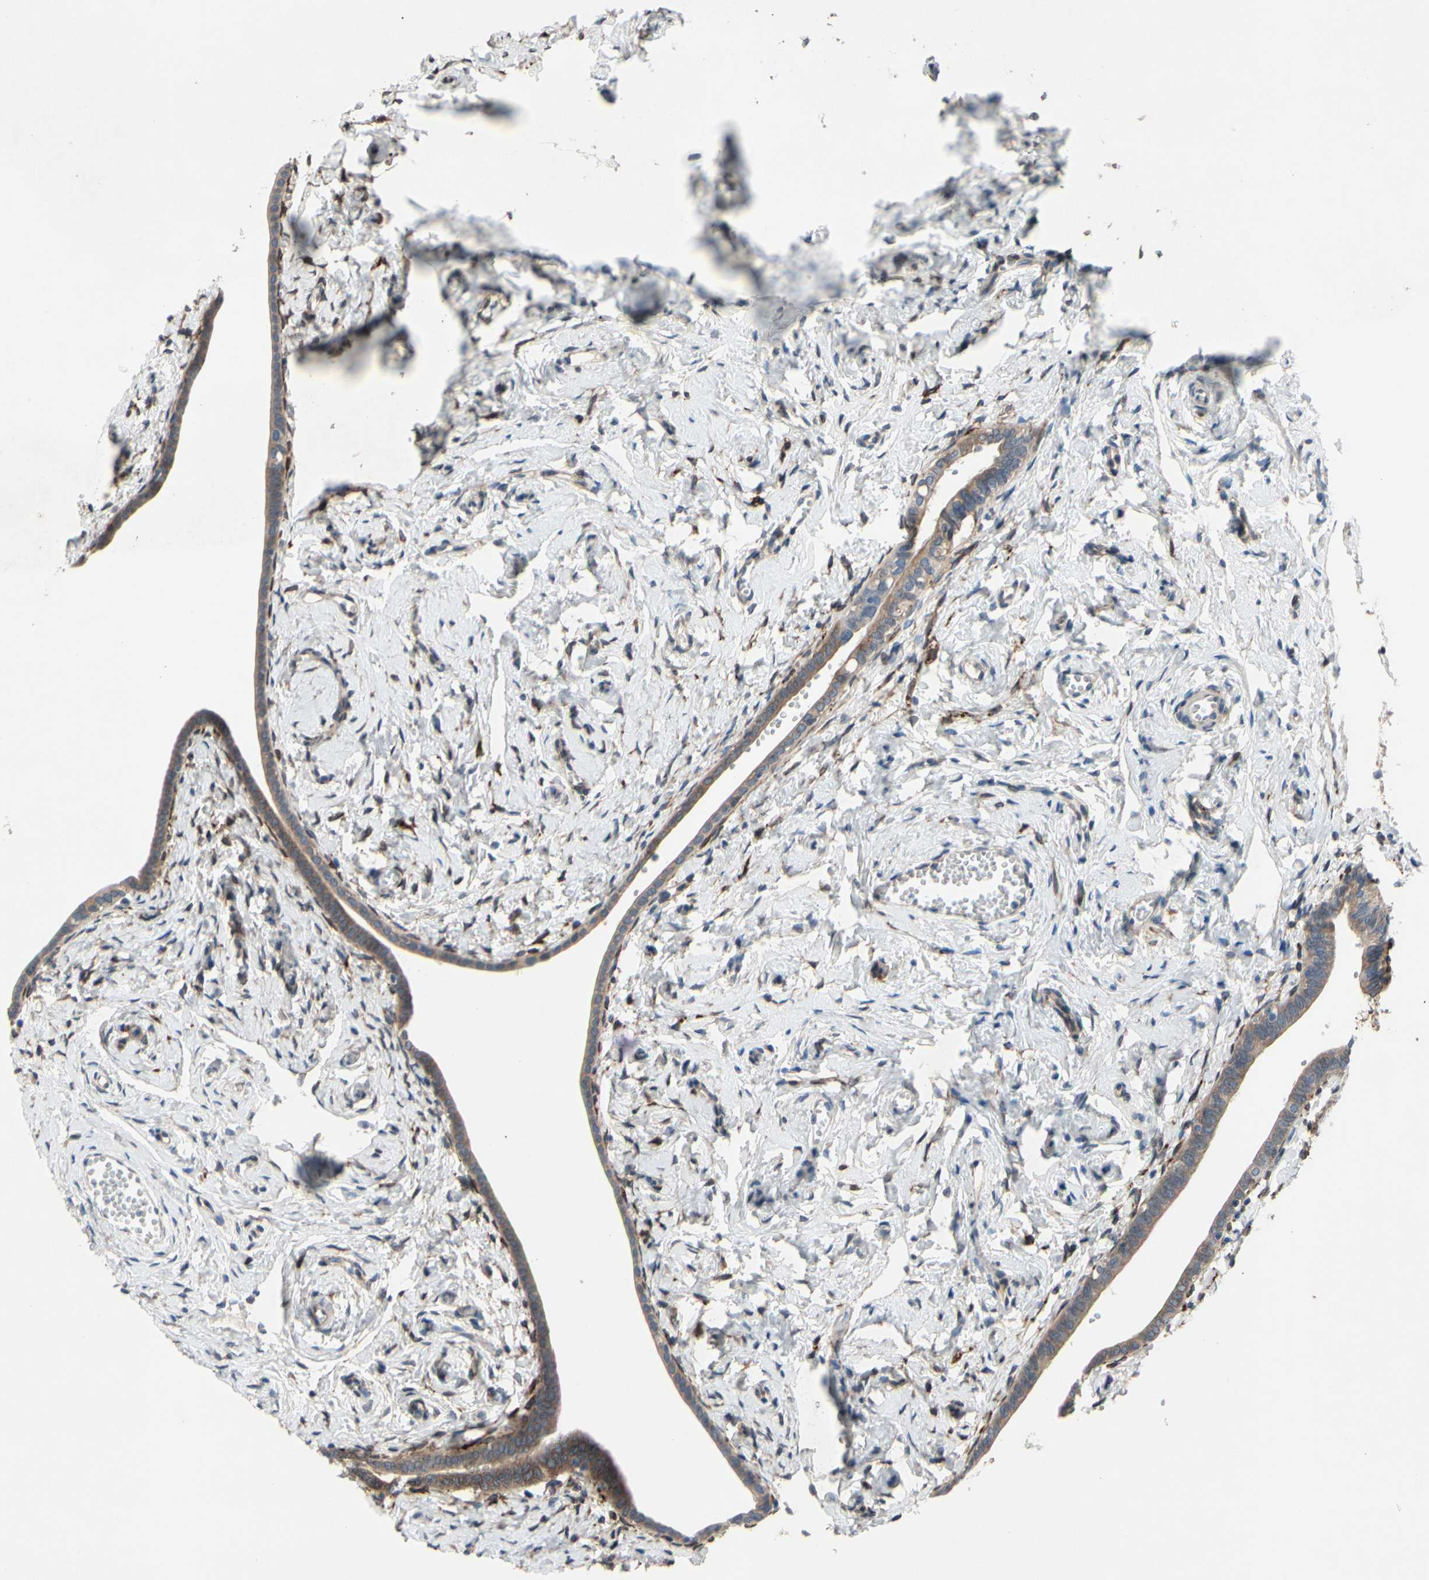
{"staining": {"intensity": "weak", "quantity": ">75%", "location": "cytoplasmic/membranous"}, "tissue": "fallopian tube", "cell_type": "Glandular cells", "image_type": "normal", "snomed": [{"axis": "morphology", "description": "Normal tissue, NOS"}, {"axis": "topography", "description": "Fallopian tube"}], "caption": "Protein expression analysis of unremarkable human fallopian tube reveals weak cytoplasmic/membranous positivity in about >75% of glandular cells. (brown staining indicates protein expression, while blue staining denotes nuclei).", "gene": "PRXL2A", "patient": {"sex": "female", "age": 71}}